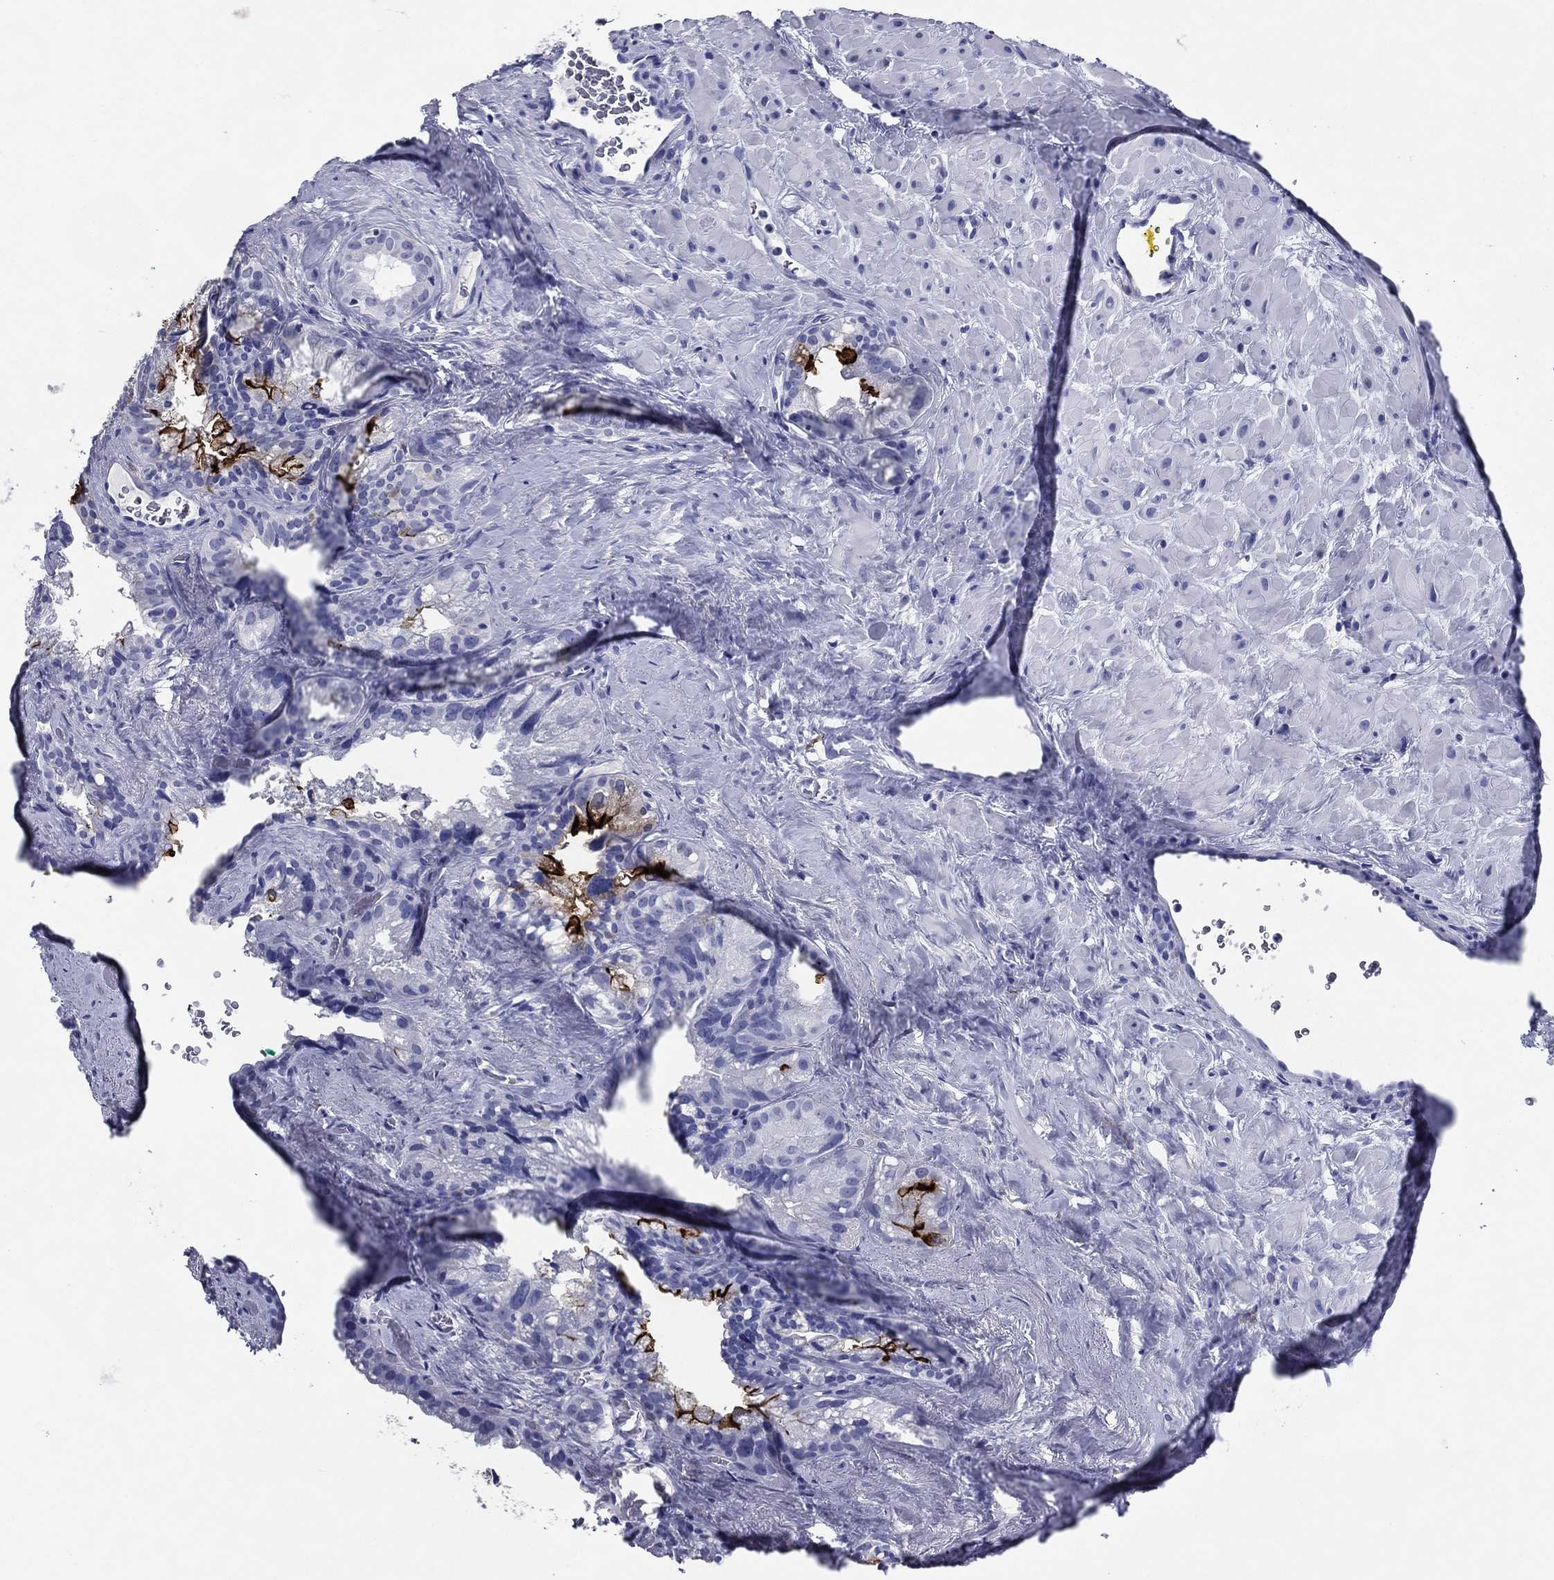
{"staining": {"intensity": "strong", "quantity": "<25%", "location": "cytoplasmic/membranous"}, "tissue": "seminal vesicle", "cell_type": "Glandular cells", "image_type": "normal", "snomed": [{"axis": "morphology", "description": "Normal tissue, NOS"}, {"axis": "topography", "description": "Seminal veicle"}], "caption": "Glandular cells show strong cytoplasmic/membranous positivity in about <25% of cells in normal seminal vesicle.", "gene": "ACE2", "patient": {"sex": "male", "age": 72}}